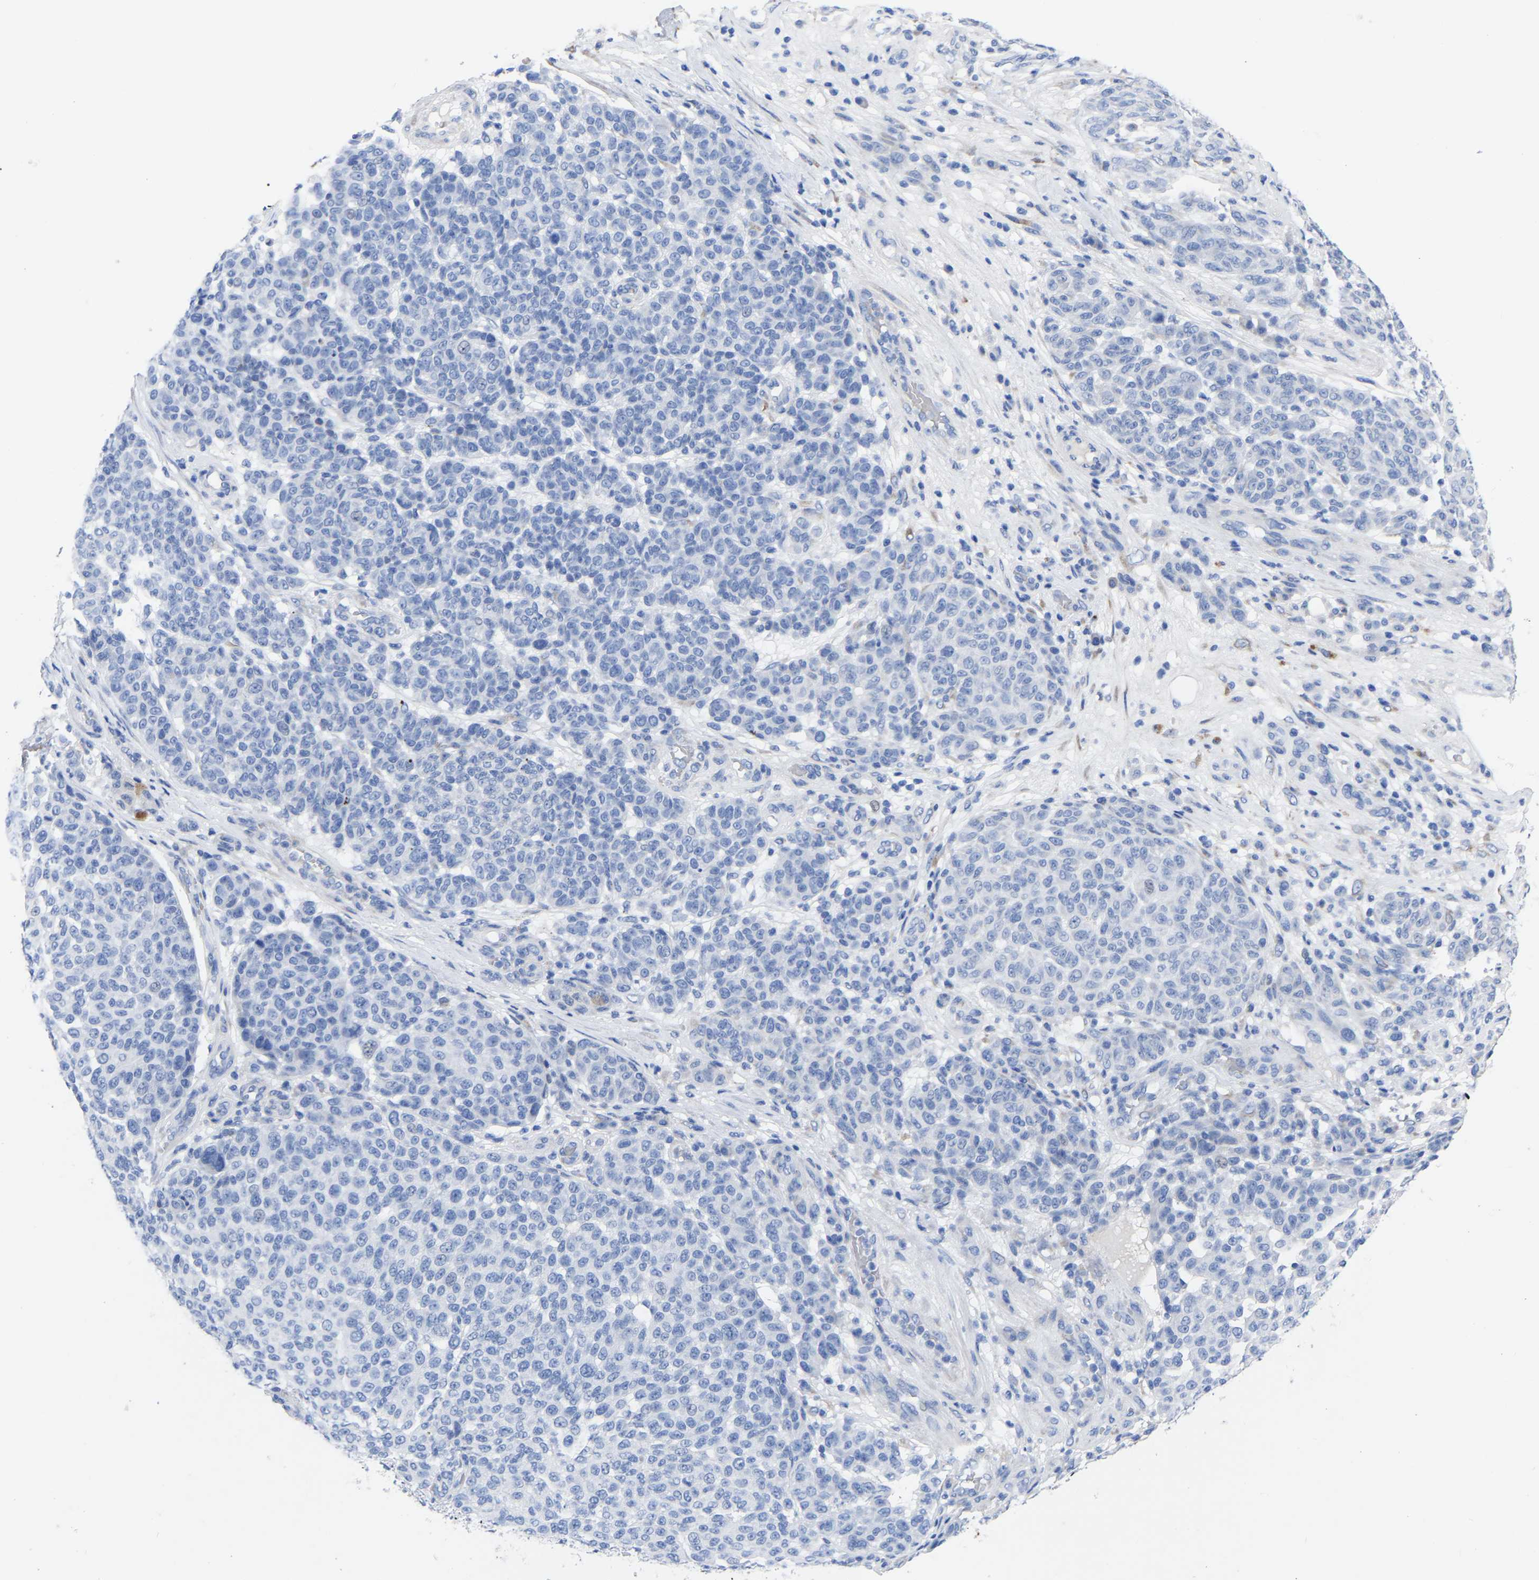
{"staining": {"intensity": "negative", "quantity": "none", "location": "none"}, "tissue": "melanoma", "cell_type": "Tumor cells", "image_type": "cancer", "snomed": [{"axis": "morphology", "description": "Malignant melanoma, NOS"}, {"axis": "topography", "description": "Skin"}], "caption": "Immunohistochemical staining of human melanoma exhibits no significant positivity in tumor cells. Brightfield microscopy of immunohistochemistry stained with DAB (brown) and hematoxylin (blue), captured at high magnification.", "gene": "GDF3", "patient": {"sex": "male", "age": 59}}